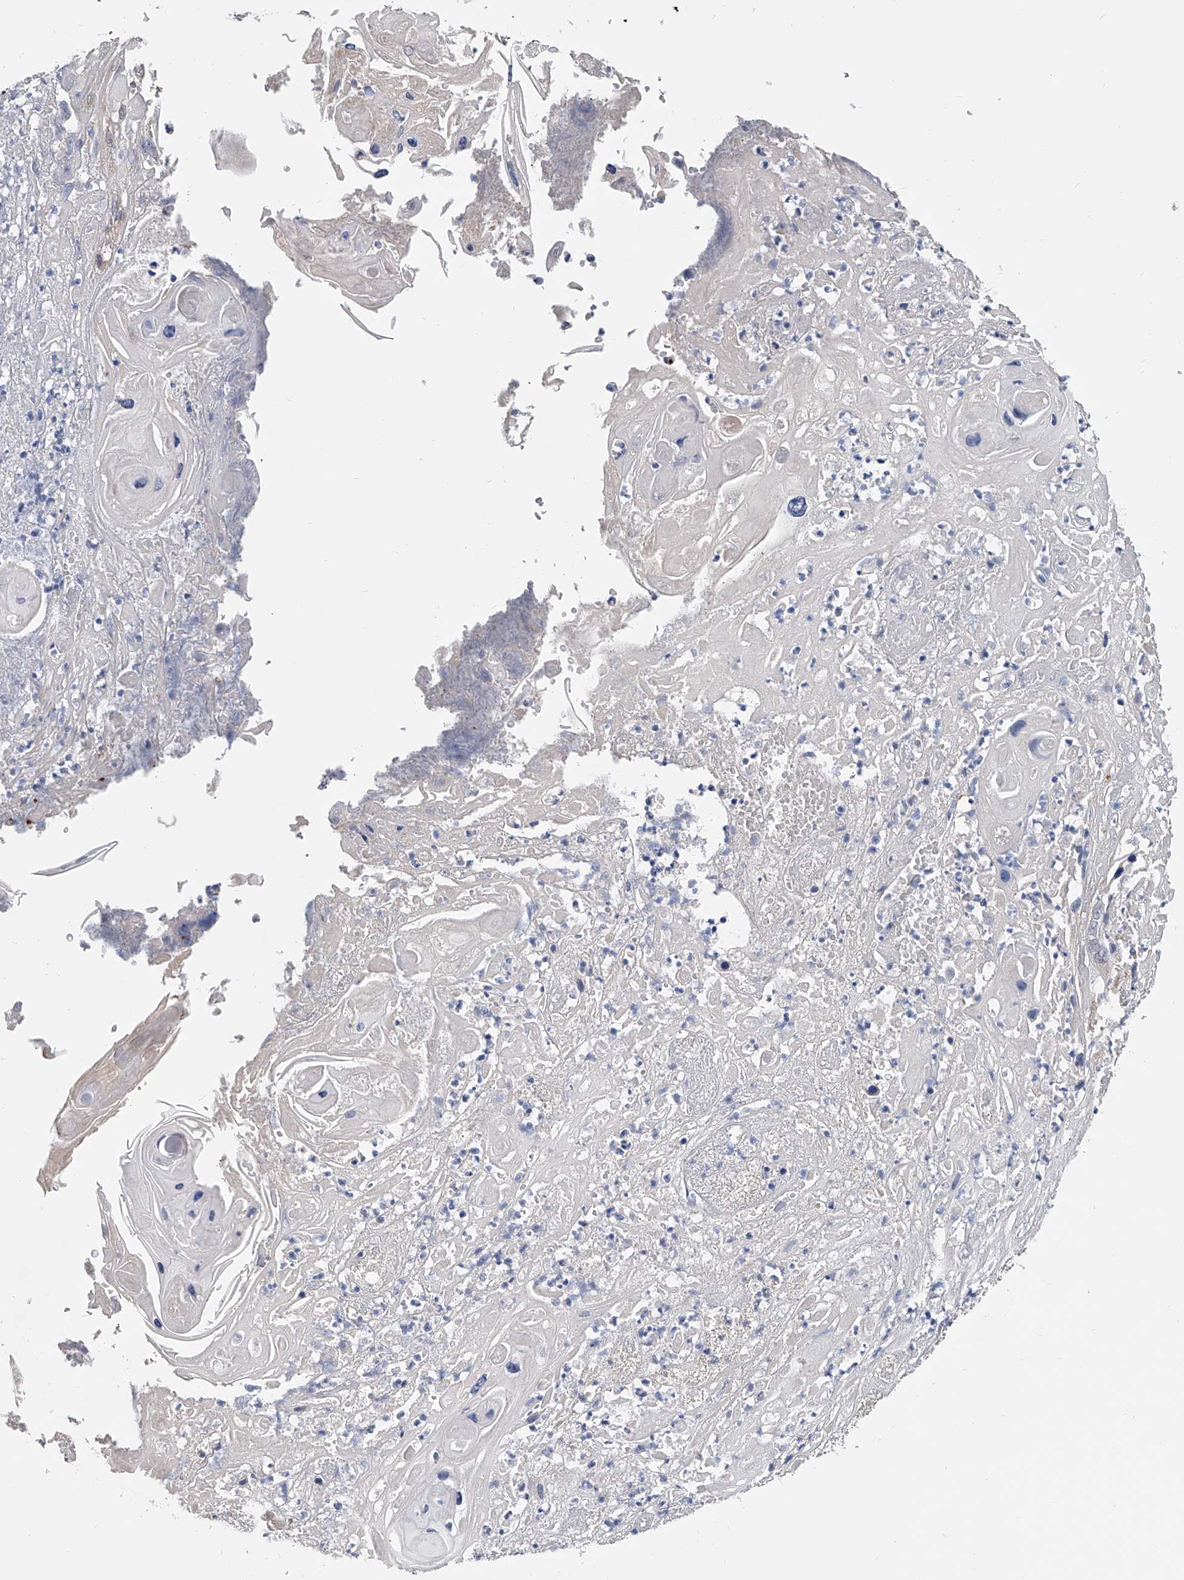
{"staining": {"intensity": "negative", "quantity": "none", "location": "none"}, "tissue": "skin cancer", "cell_type": "Tumor cells", "image_type": "cancer", "snomed": [{"axis": "morphology", "description": "Squamous cell carcinoma, NOS"}, {"axis": "topography", "description": "Skin"}], "caption": "High magnification brightfield microscopy of skin squamous cell carcinoma stained with DAB (3,3'-diaminobenzidine) (brown) and counterstained with hematoxylin (blue): tumor cells show no significant expression.", "gene": "PGM3", "patient": {"sex": "male", "age": 55}}